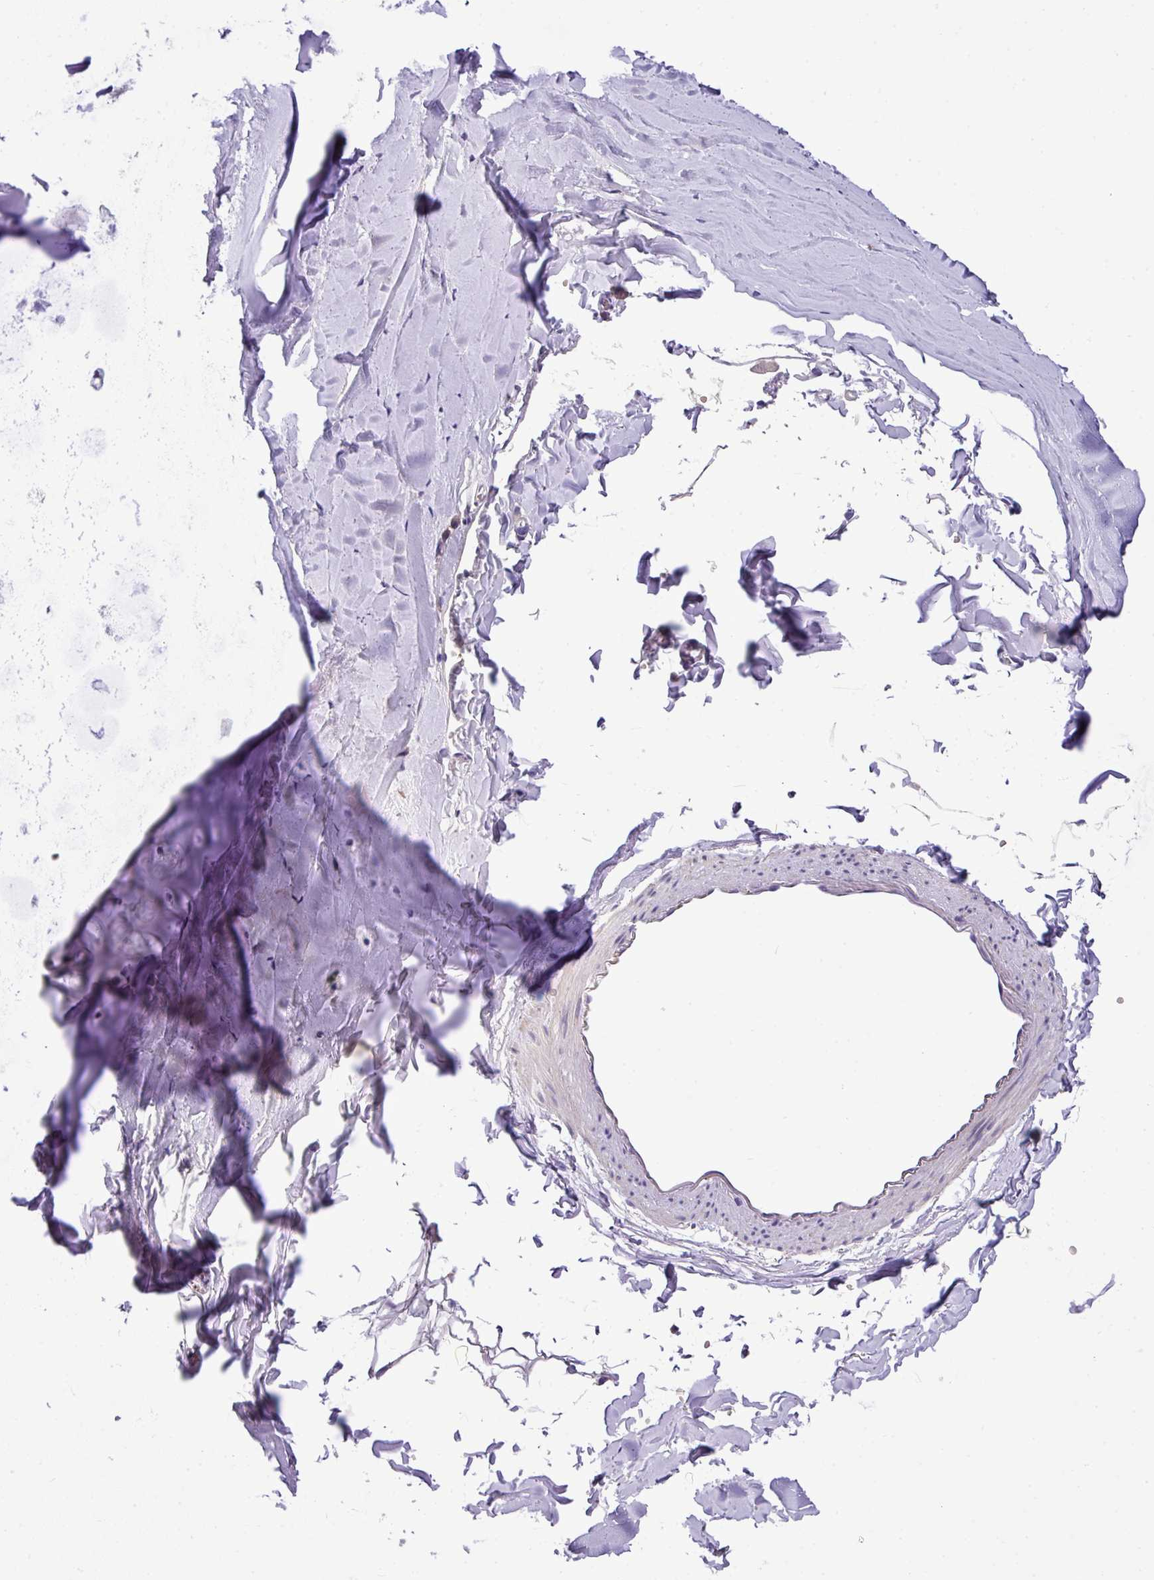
{"staining": {"intensity": "negative", "quantity": "none", "location": "none"}, "tissue": "adipose tissue", "cell_type": "Adipocytes", "image_type": "normal", "snomed": [{"axis": "morphology", "description": "Normal tissue, NOS"}, {"axis": "topography", "description": "Cartilage tissue"}, {"axis": "topography", "description": "Bronchus"}, {"axis": "topography", "description": "Peripheral nerve tissue"}], "caption": "Image shows no significant protein staining in adipocytes of unremarkable adipose tissue. (DAB (3,3'-diaminobenzidine) immunohistochemistry with hematoxylin counter stain).", "gene": "ANXA2R", "patient": {"sex": "female", "age": 59}}